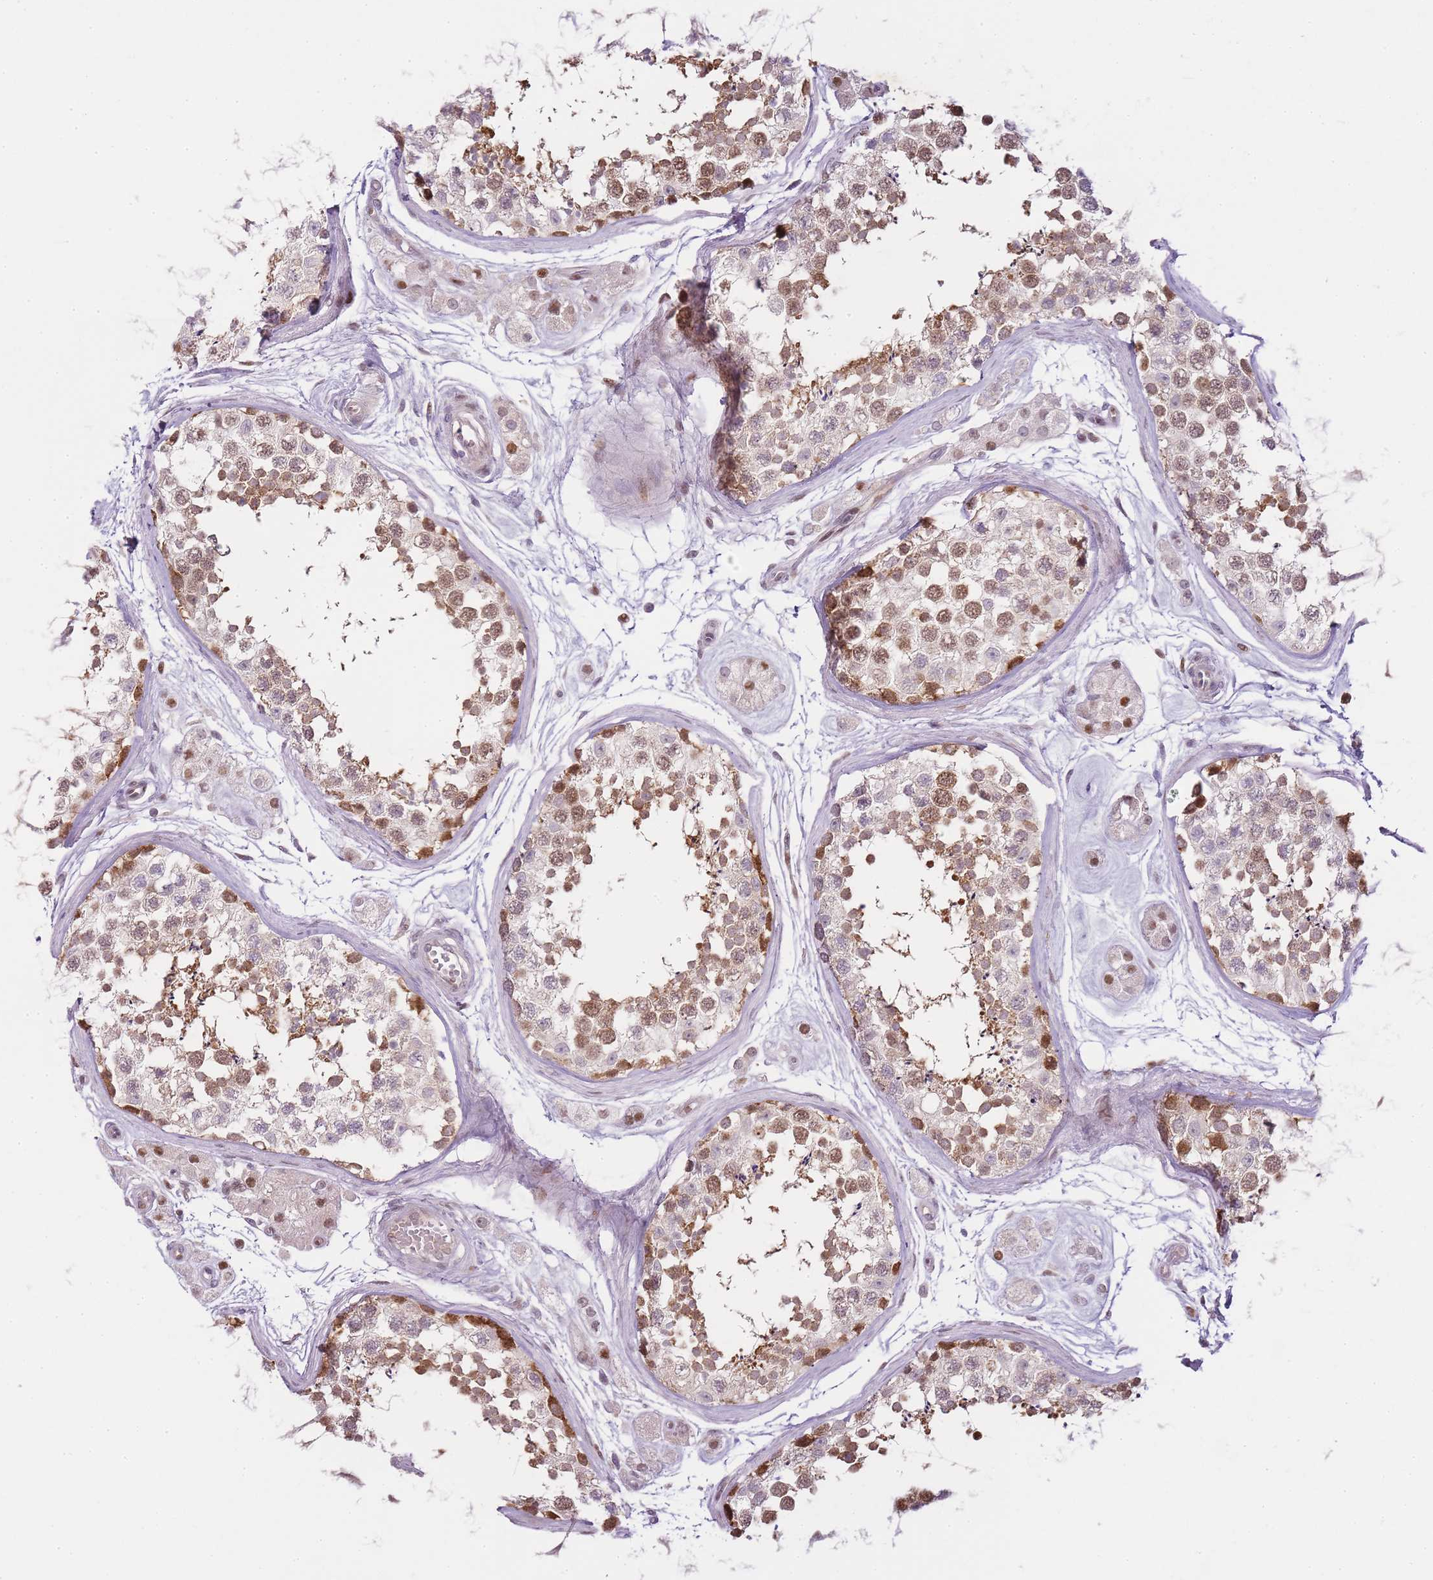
{"staining": {"intensity": "strong", "quantity": "25%-75%", "location": "cytoplasmic/membranous,nuclear"}, "tissue": "testis", "cell_type": "Cells in seminiferous ducts", "image_type": "normal", "snomed": [{"axis": "morphology", "description": "Normal tissue, NOS"}, {"axis": "topography", "description": "Testis"}], "caption": "Immunohistochemical staining of unremarkable human testis exhibits strong cytoplasmic/membranous,nuclear protein staining in approximately 25%-75% of cells in seminiferous ducts.", "gene": "OGG1", "patient": {"sex": "male", "age": 56}}